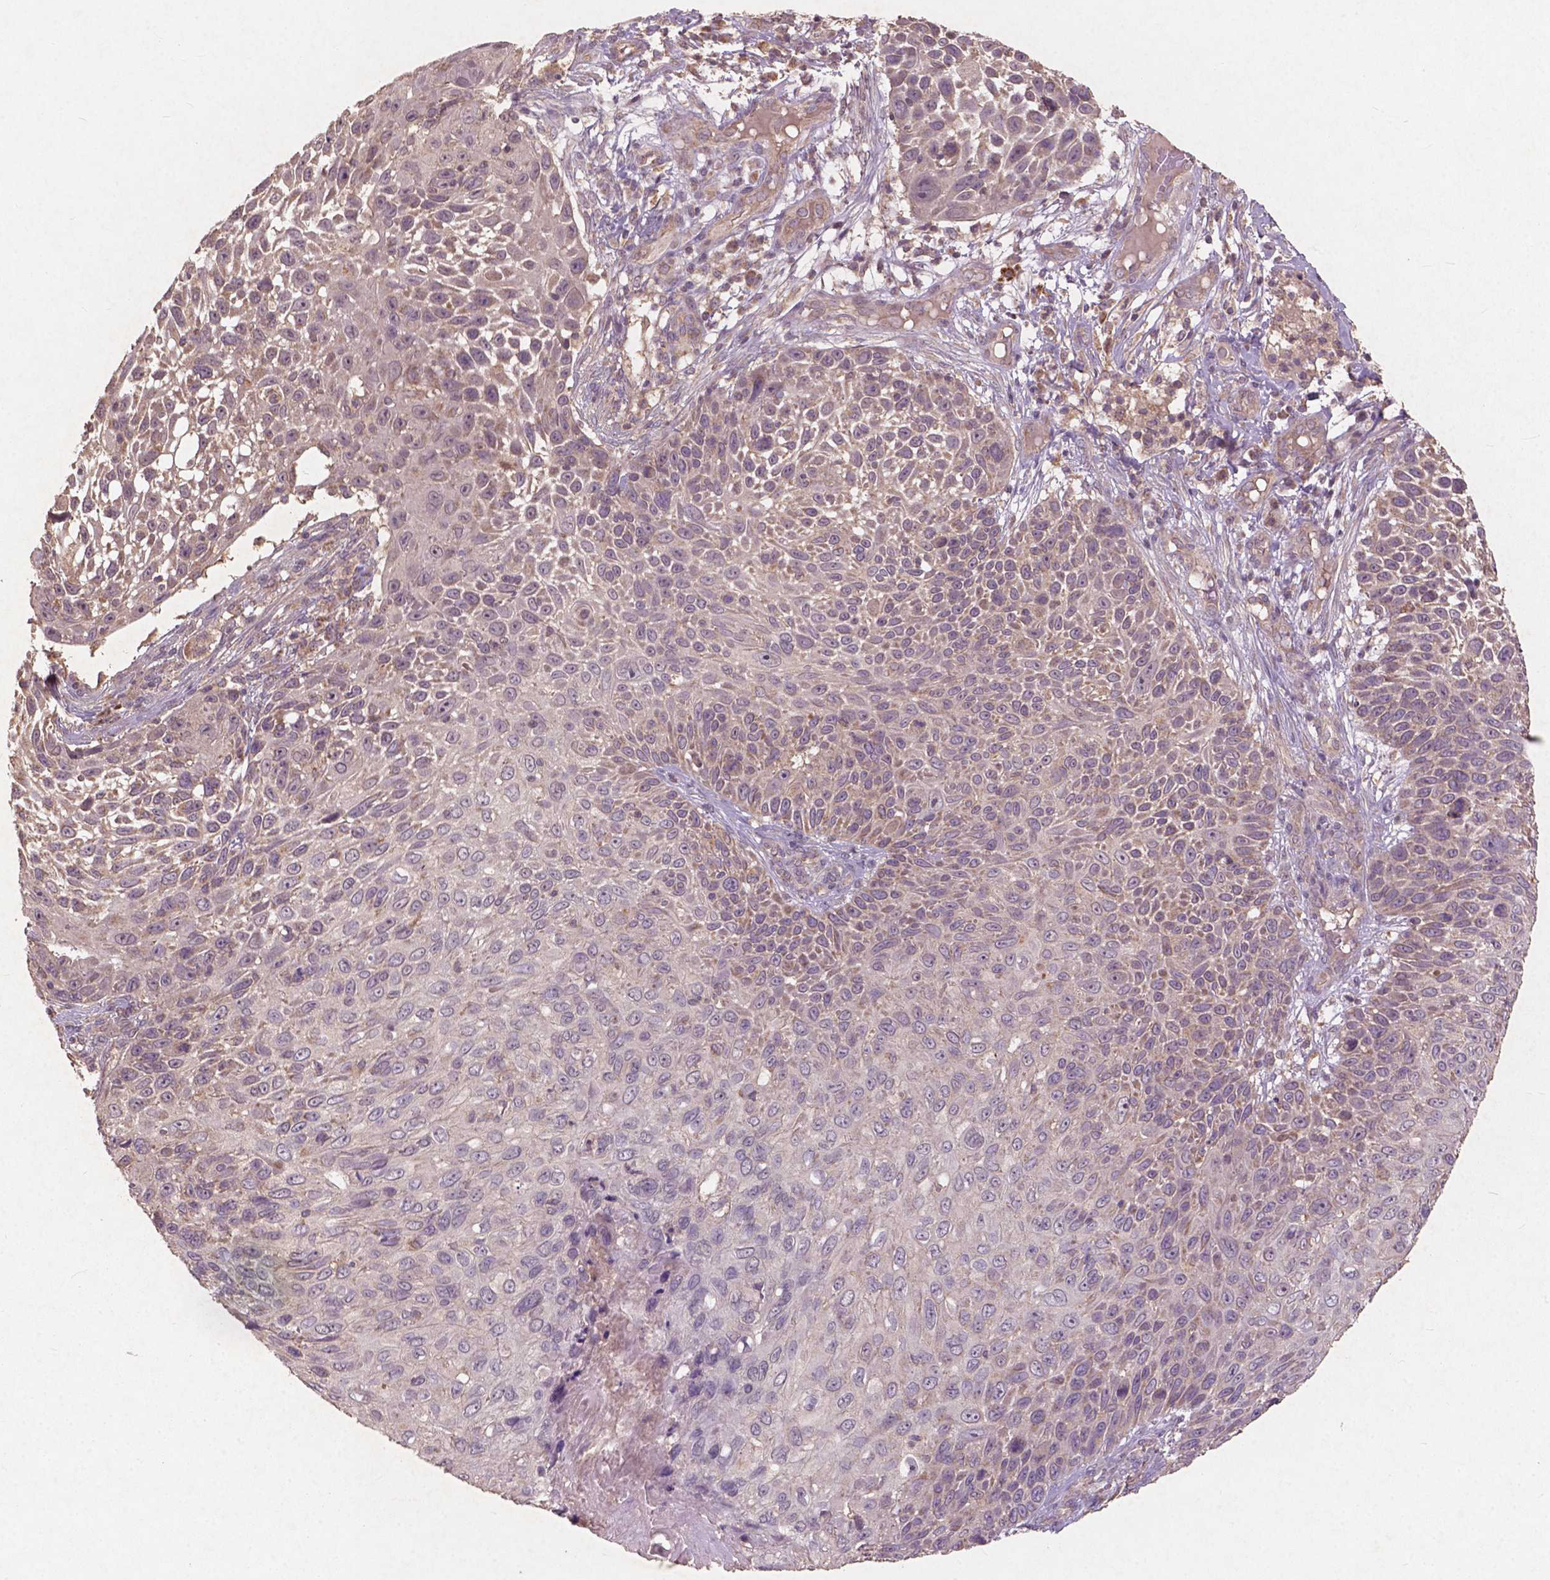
{"staining": {"intensity": "moderate", "quantity": "25%-75%", "location": "cytoplasmic/membranous"}, "tissue": "skin cancer", "cell_type": "Tumor cells", "image_type": "cancer", "snomed": [{"axis": "morphology", "description": "Squamous cell carcinoma, NOS"}, {"axis": "topography", "description": "Skin"}], "caption": "Skin cancer (squamous cell carcinoma) tissue displays moderate cytoplasmic/membranous positivity in about 25%-75% of tumor cells", "gene": "ST6GALNAC5", "patient": {"sex": "male", "age": 92}}